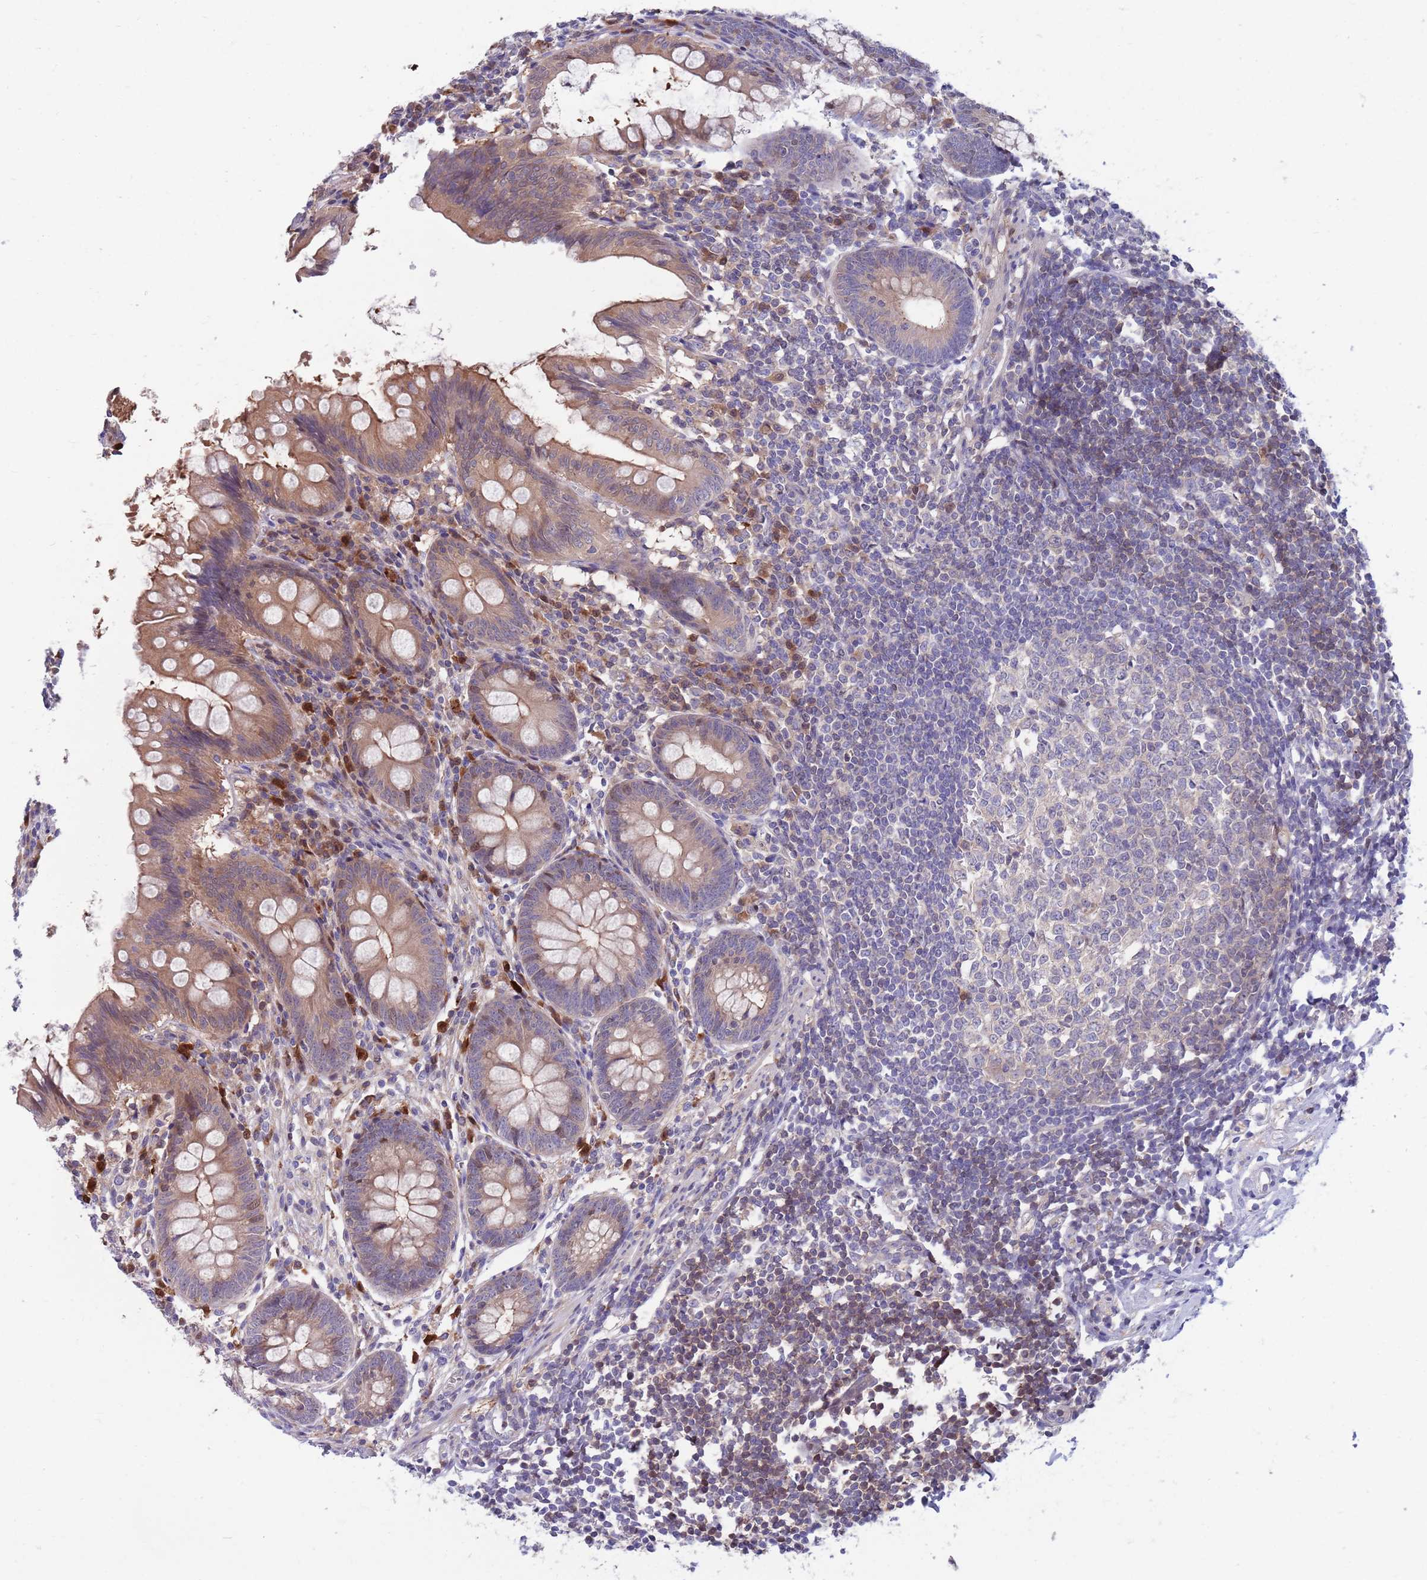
{"staining": {"intensity": "moderate", "quantity": ">75%", "location": "cytoplasmic/membranous"}, "tissue": "appendix", "cell_type": "Glandular cells", "image_type": "normal", "snomed": [{"axis": "morphology", "description": "Normal tissue, NOS"}, {"axis": "topography", "description": "Appendix"}], "caption": "Normal appendix was stained to show a protein in brown. There is medium levels of moderate cytoplasmic/membranous expression in approximately >75% of glandular cells. (DAB (3,3'-diaminobenzidine) = brown stain, brightfield microscopy at high magnification).", "gene": "KLHL29", "patient": {"sex": "female", "age": 51}}